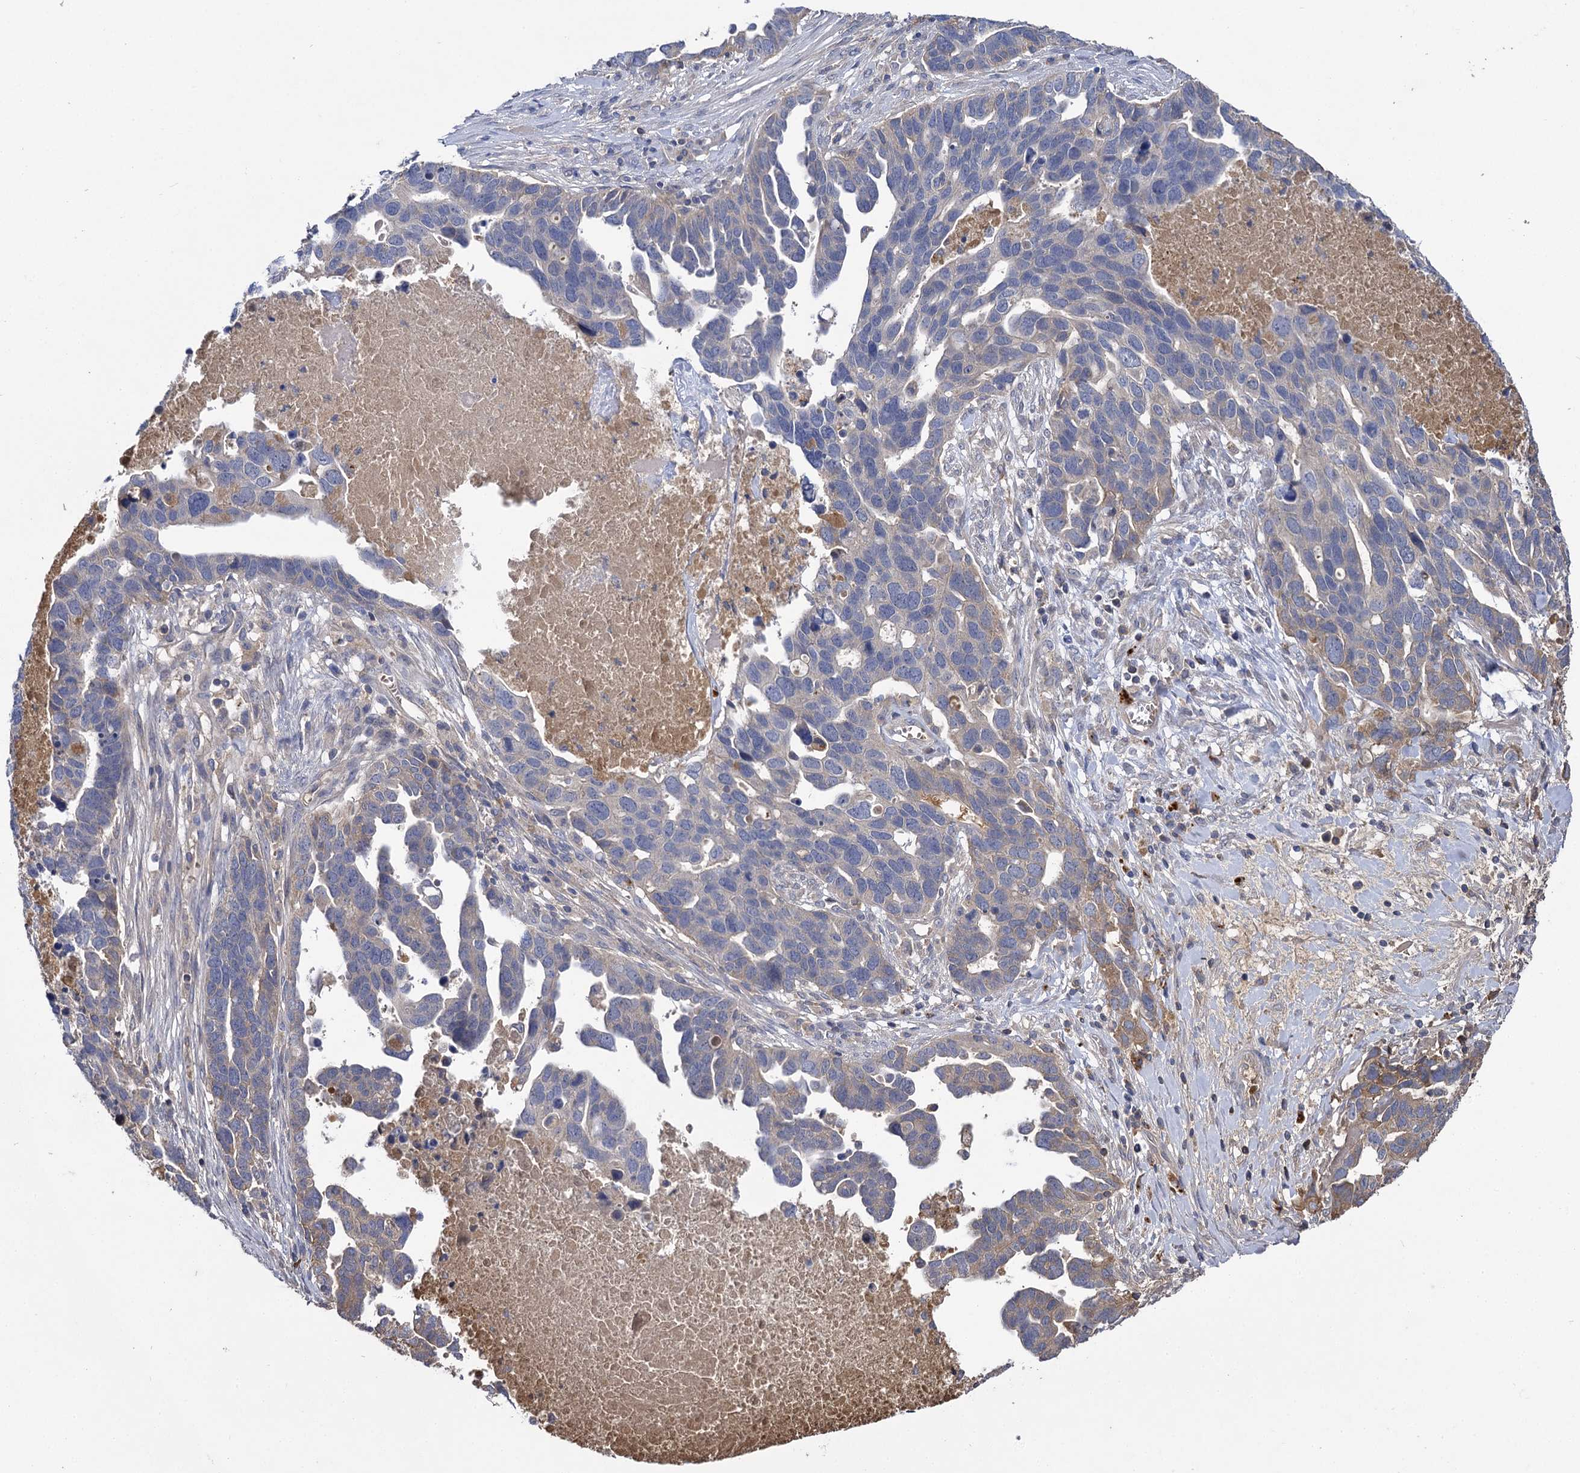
{"staining": {"intensity": "weak", "quantity": "<25%", "location": "cytoplasmic/membranous"}, "tissue": "ovarian cancer", "cell_type": "Tumor cells", "image_type": "cancer", "snomed": [{"axis": "morphology", "description": "Cystadenocarcinoma, serous, NOS"}, {"axis": "topography", "description": "Ovary"}], "caption": "Serous cystadenocarcinoma (ovarian) was stained to show a protein in brown. There is no significant staining in tumor cells.", "gene": "USP50", "patient": {"sex": "female", "age": 54}}